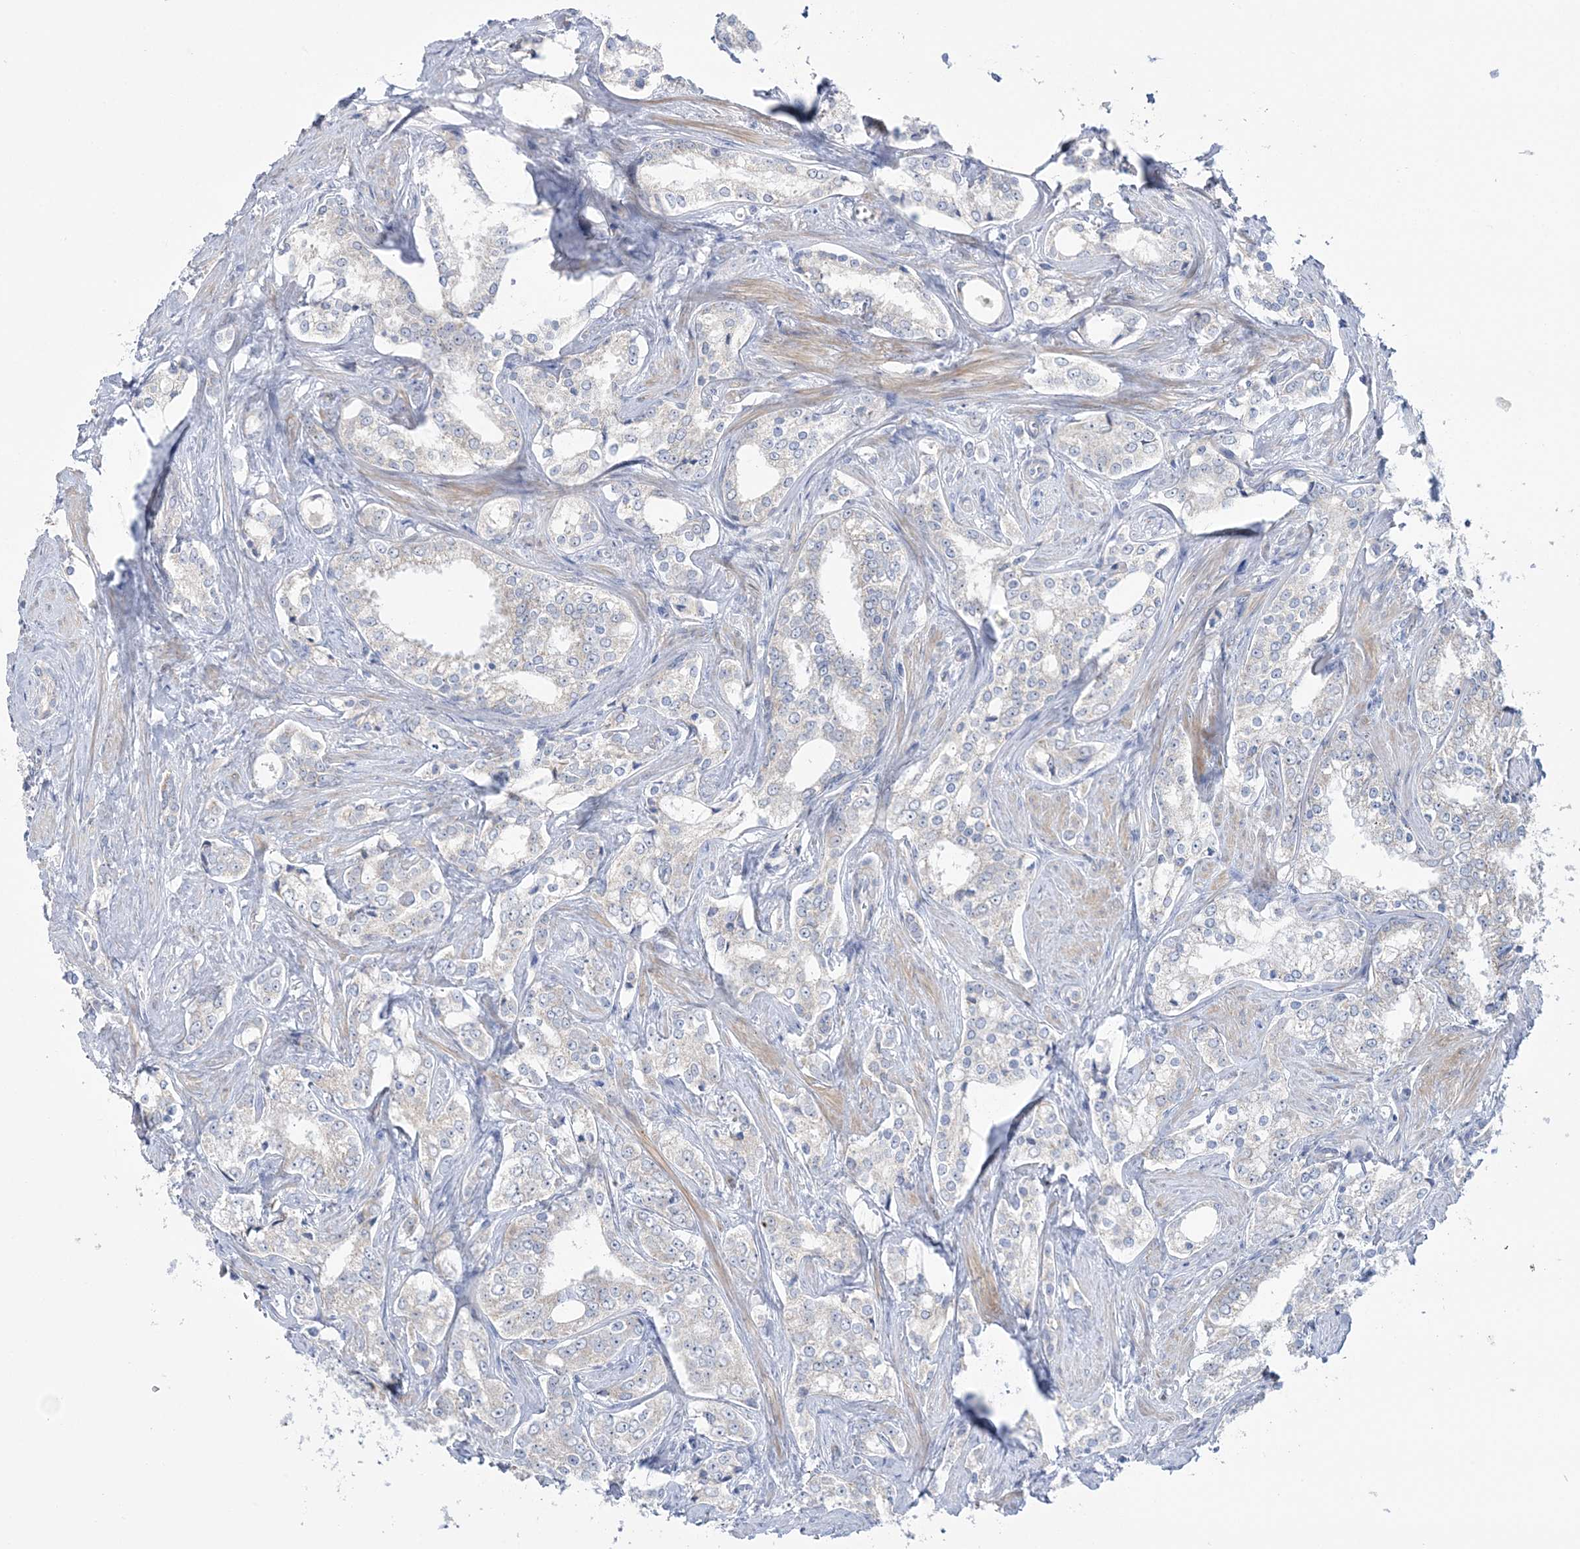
{"staining": {"intensity": "negative", "quantity": "none", "location": "none"}, "tissue": "prostate cancer", "cell_type": "Tumor cells", "image_type": "cancer", "snomed": [{"axis": "morphology", "description": "Adenocarcinoma, High grade"}, {"axis": "topography", "description": "Prostate"}], "caption": "Image shows no significant protein staining in tumor cells of prostate cancer.", "gene": "MMADHC", "patient": {"sex": "male", "age": 66}}